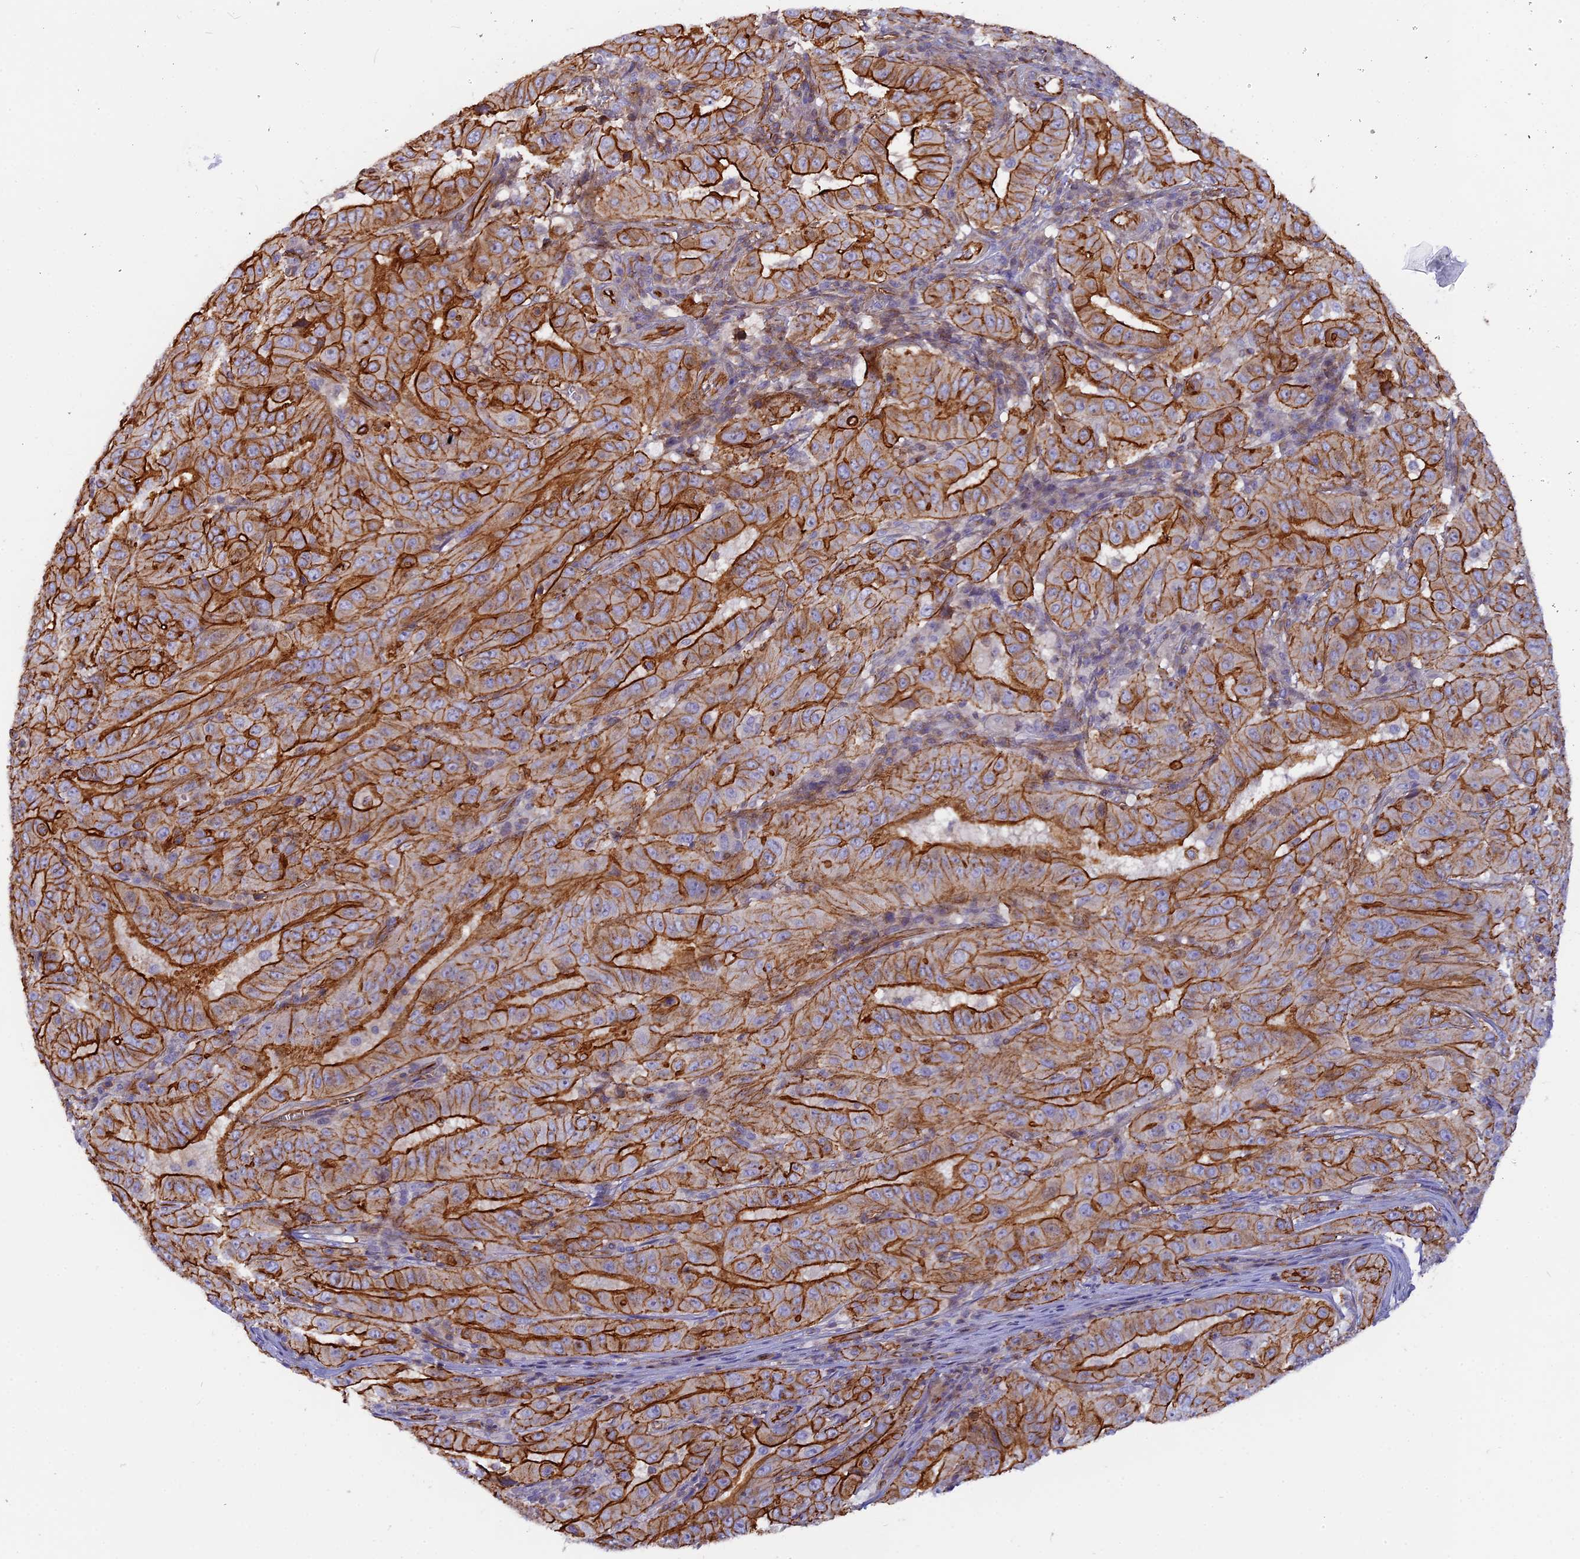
{"staining": {"intensity": "strong", "quantity": ">75%", "location": "cytoplasmic/membranous"}, "tissue": "pancreatic cancer", "cell_type": "Tumor cells", "image_type": "cancer", "snomed": [{"axis": "morphology", "description": "Adenocarcinoma, NOS"}, {"axis": "topography", "description": "Pancreas"}], "caption": "There is high levels of strong cytoplasmic/membranous positivity in tumor cells of pancreatic cancer, as demonstrated by immunohistochemical staining (brown color).", "gene": "CNBD2", "patient": {"sex": "male", "age": 63}}